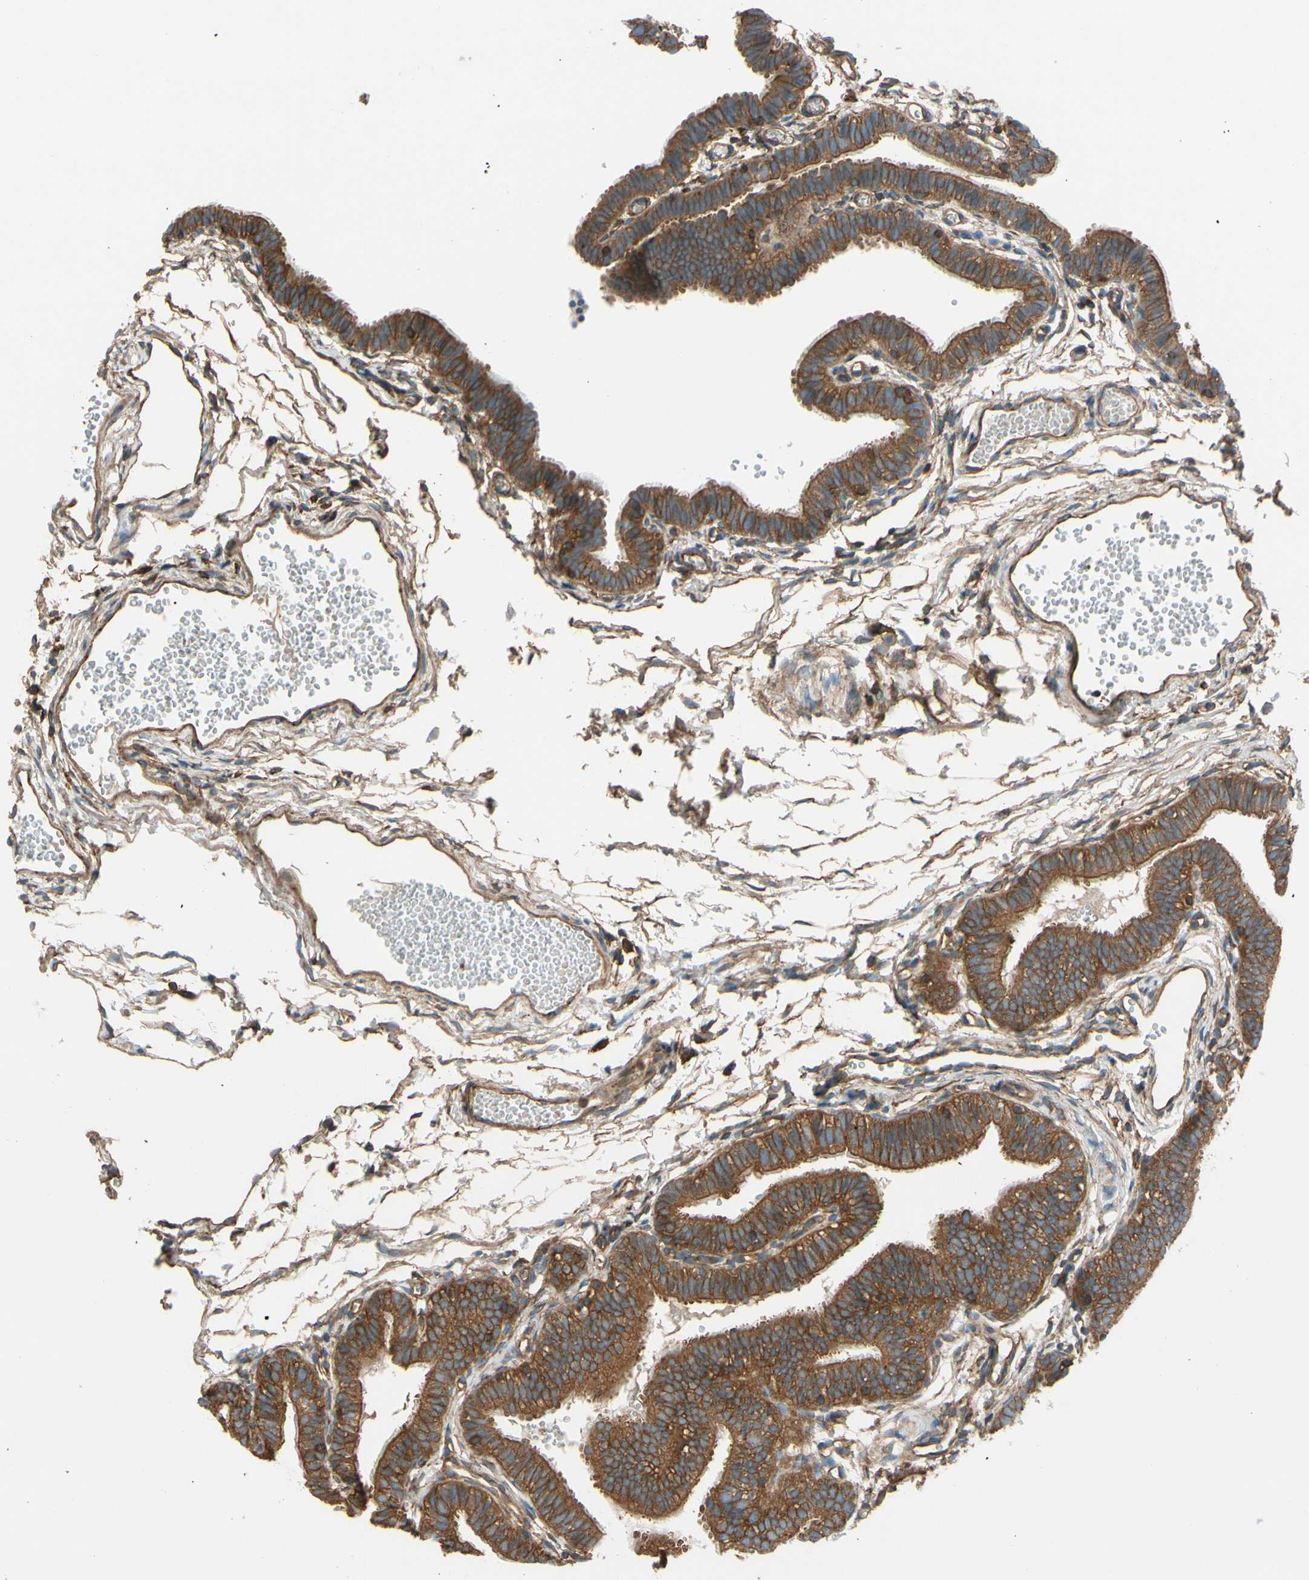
{"staining": {"intensity": "moderate", "quantity": ">75%", "location": "cytoplasmic/membranous"}, "tissue": "fallopian tube", "cell_type": "Glandular cells", "image_type": "normal", "snomed": [{"axis": "morphology", "description": "Normal tissue, NOS"}, {"axis": "topography", "description": "Fallopian tube"}, {"axis": "topography", "description": "Placenta"}], "caption": "Brown immunohistochemical staining in normal fallopian tube shows moderate cytoplasmic/membranous staining in approximately >75% of glandular cells. (DAB IHC with brightfield microscopy, high magnification).", "gene": "EPS15", "patient": {"sex": "female", "age": 34}}